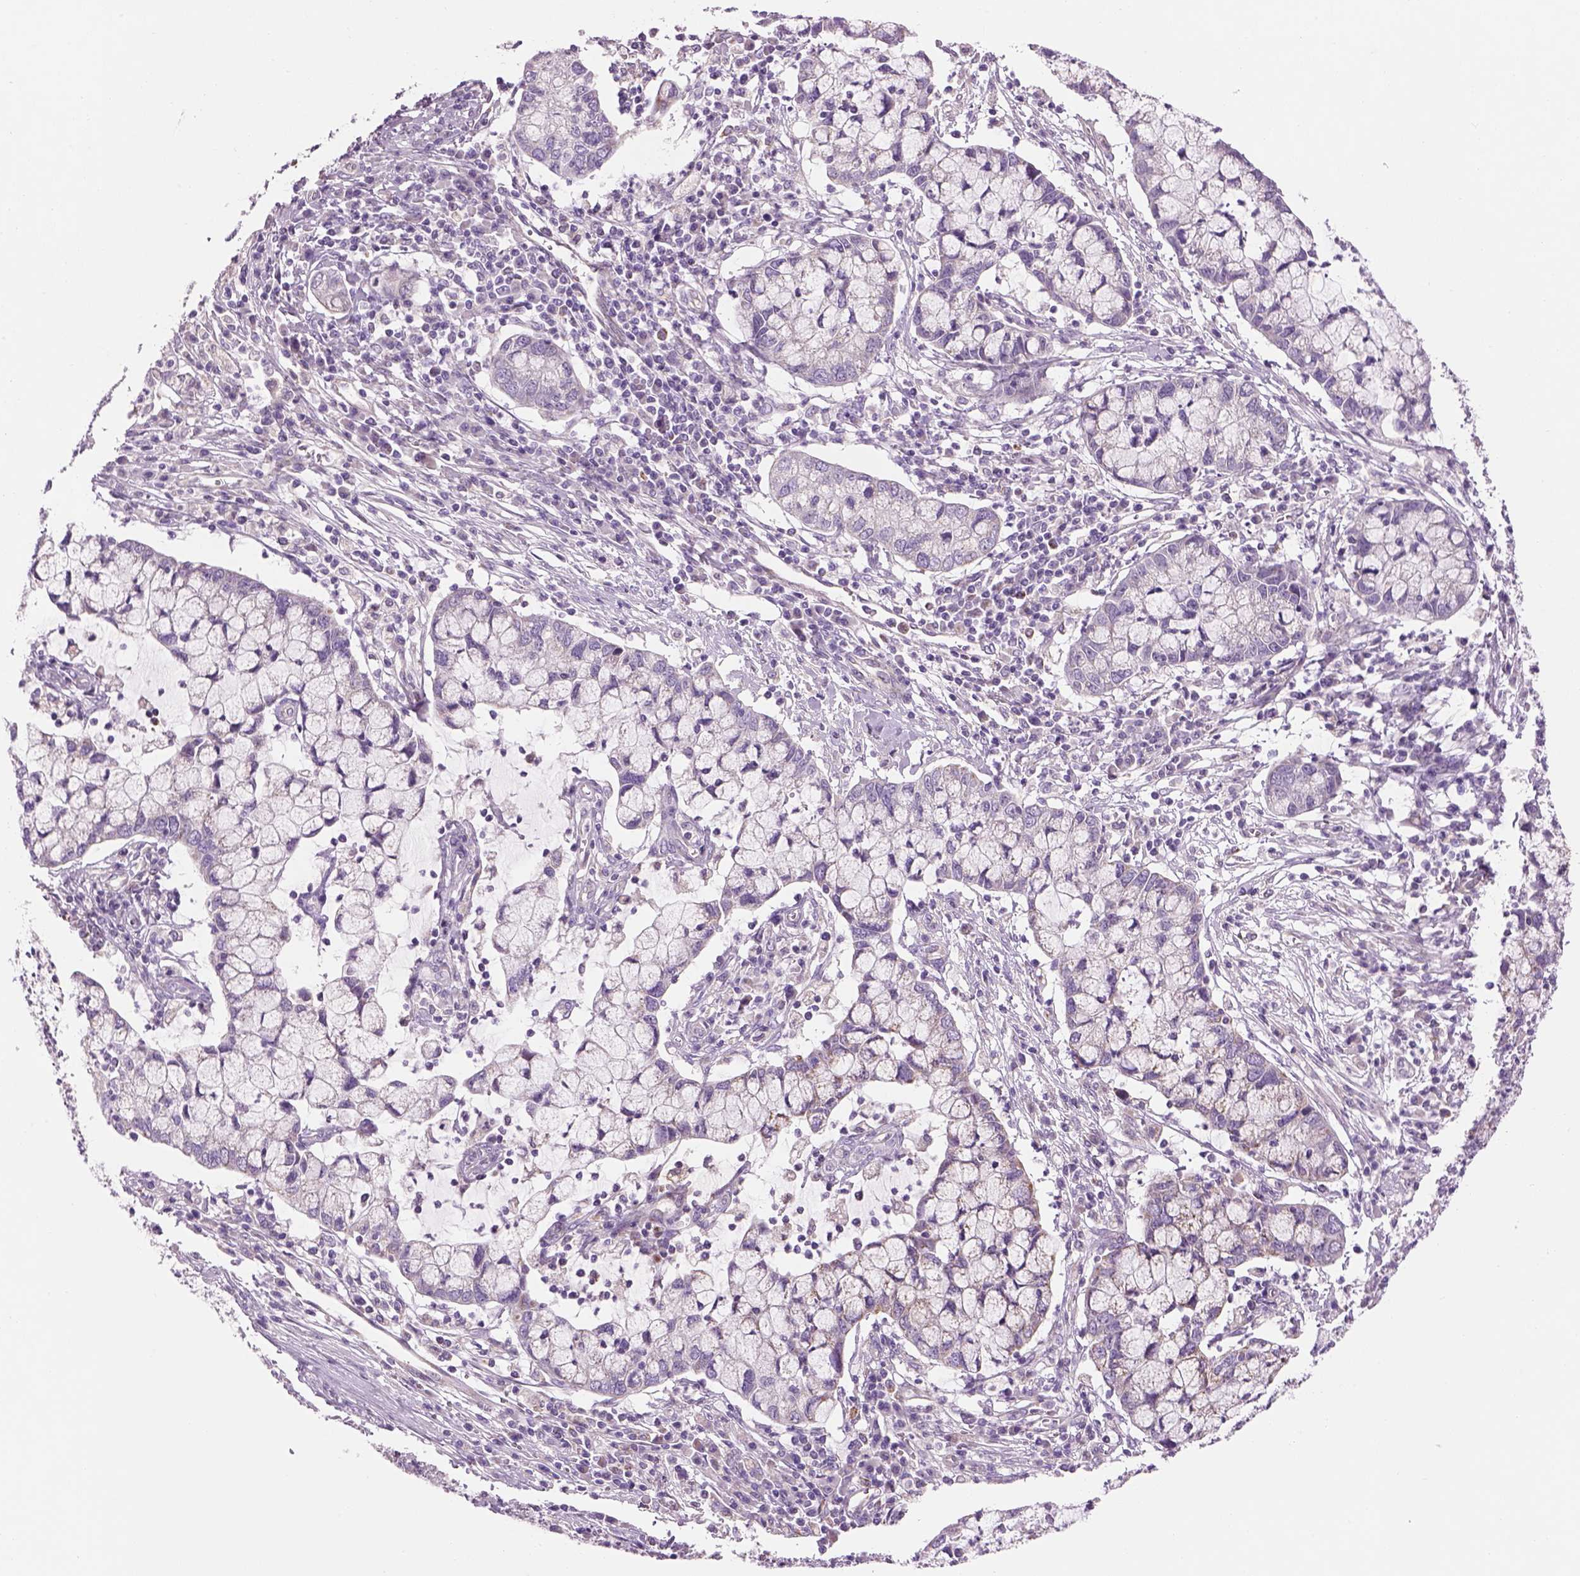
{"staining": {"intensity": "negative", "quantity": "none", "location": "none"}, "tissue": "cervical cancer", "cell_type": "Tumor cells", "image_type": "cancer", "snomed": [{"axis": "morphology", "description": "Adenocarcinoma, NOS"}, {"axis": "topography", "description": "Cervix"}], "caption": "Protein analysis of cervical cancer (adenocarcinoma) shows no significant staining in tumor cells.", "gene": "IFT52", "patient": {"sex": "female", "age": 40}}